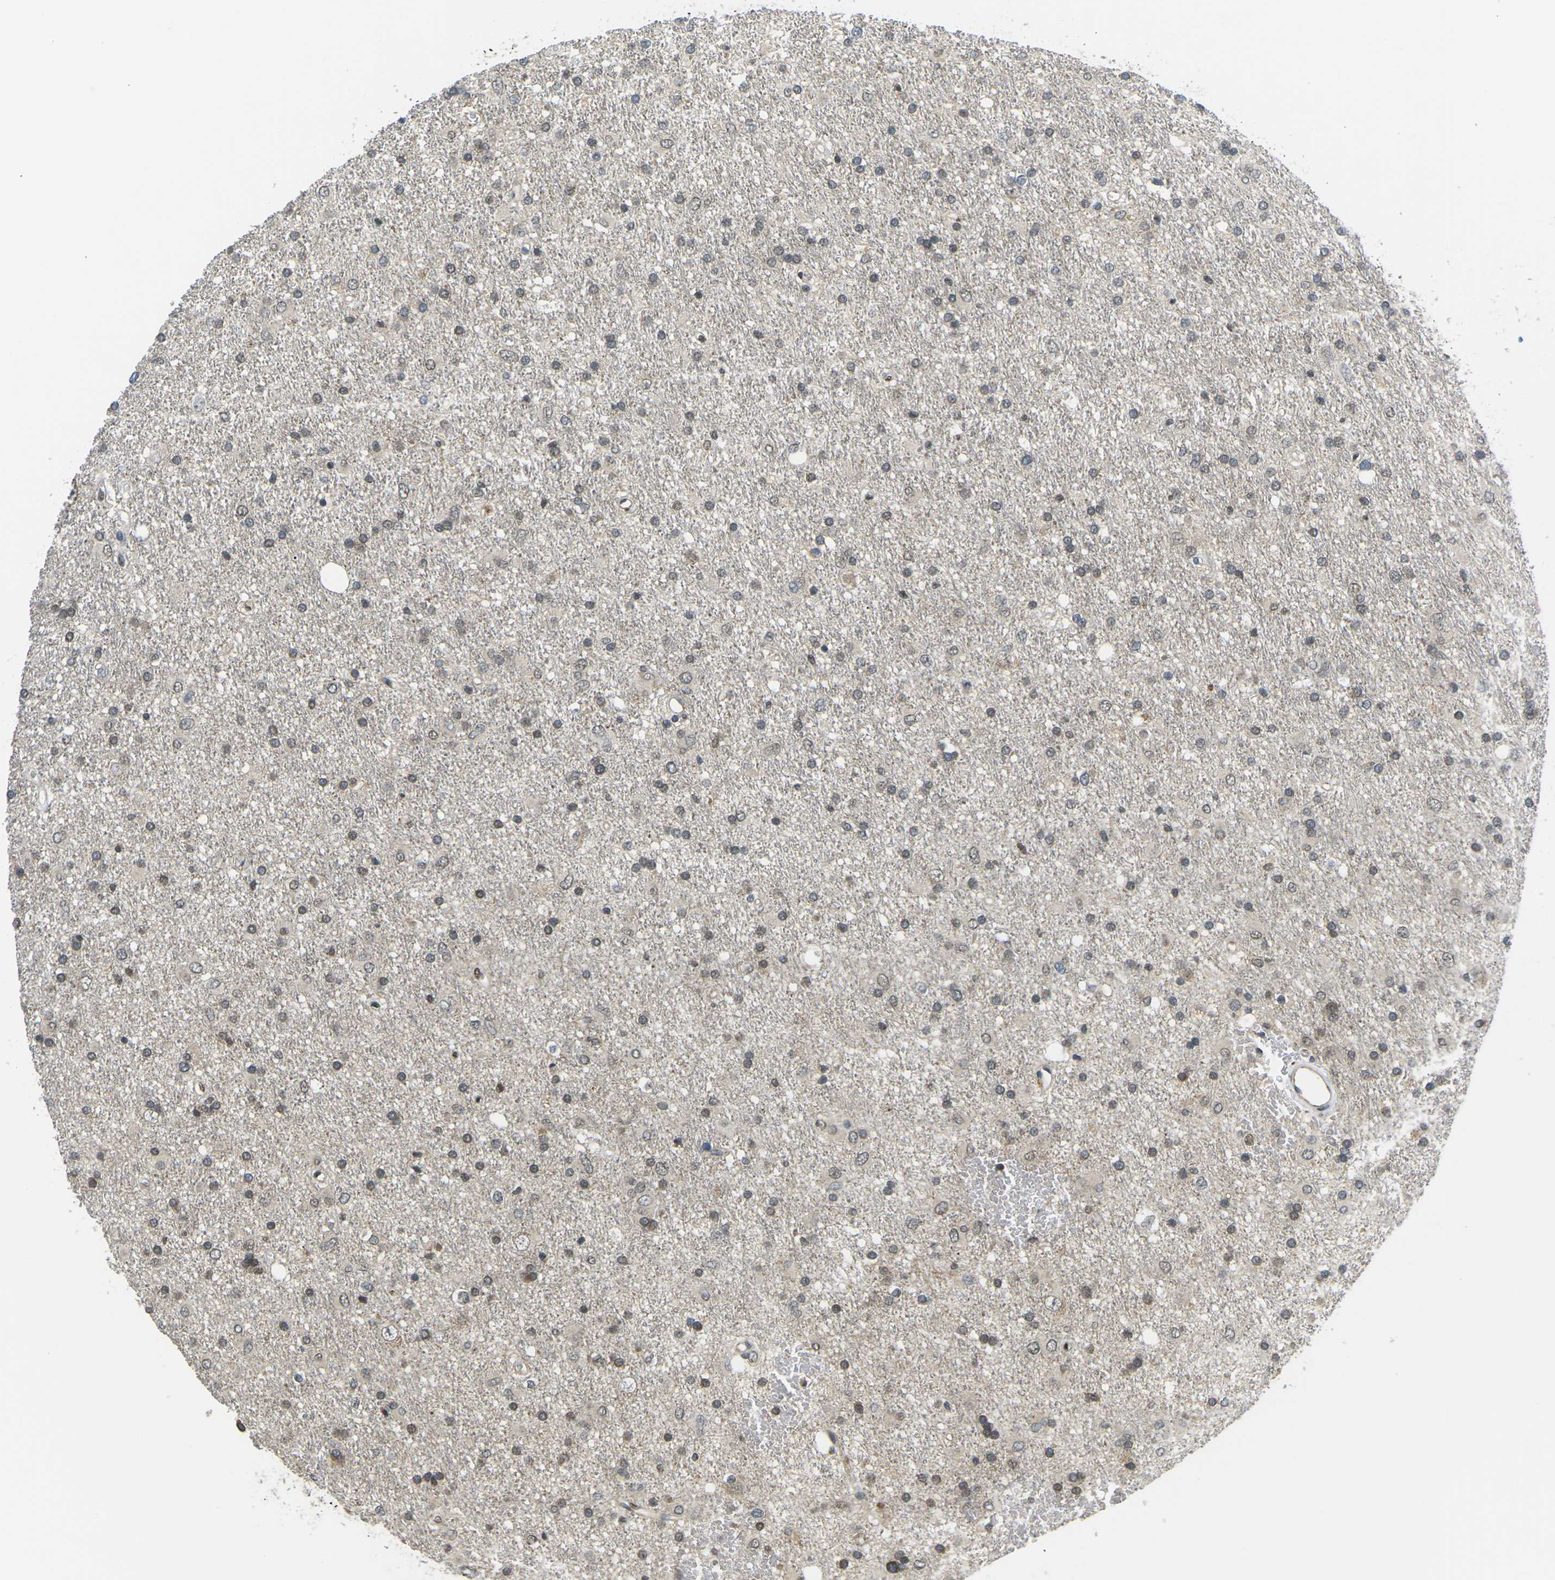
{"staining": {"intensity": "weak", "quantity": "<25%", "location": "nuclear"}, "tissue": "glioma", "cell_type": "Tumor cells", "image_type": "cancer", "snomed": [{"axis": "morphology", "description": "Glioma, malignant, Low grade"}, {"axis": "topography", "description": "Brain"}], "caption": "DAB immunohistochemical staining of malignant glioma (low-grade) reveals no significant positivity in tumor cells. The staining is performed using DAB (3,3'-diaminobenzidine) brown chromogen with nuclei counter-stained in using hematoxylin.", "gene": "ERBB4", "patient": {"sex": "male", "age": 77}}